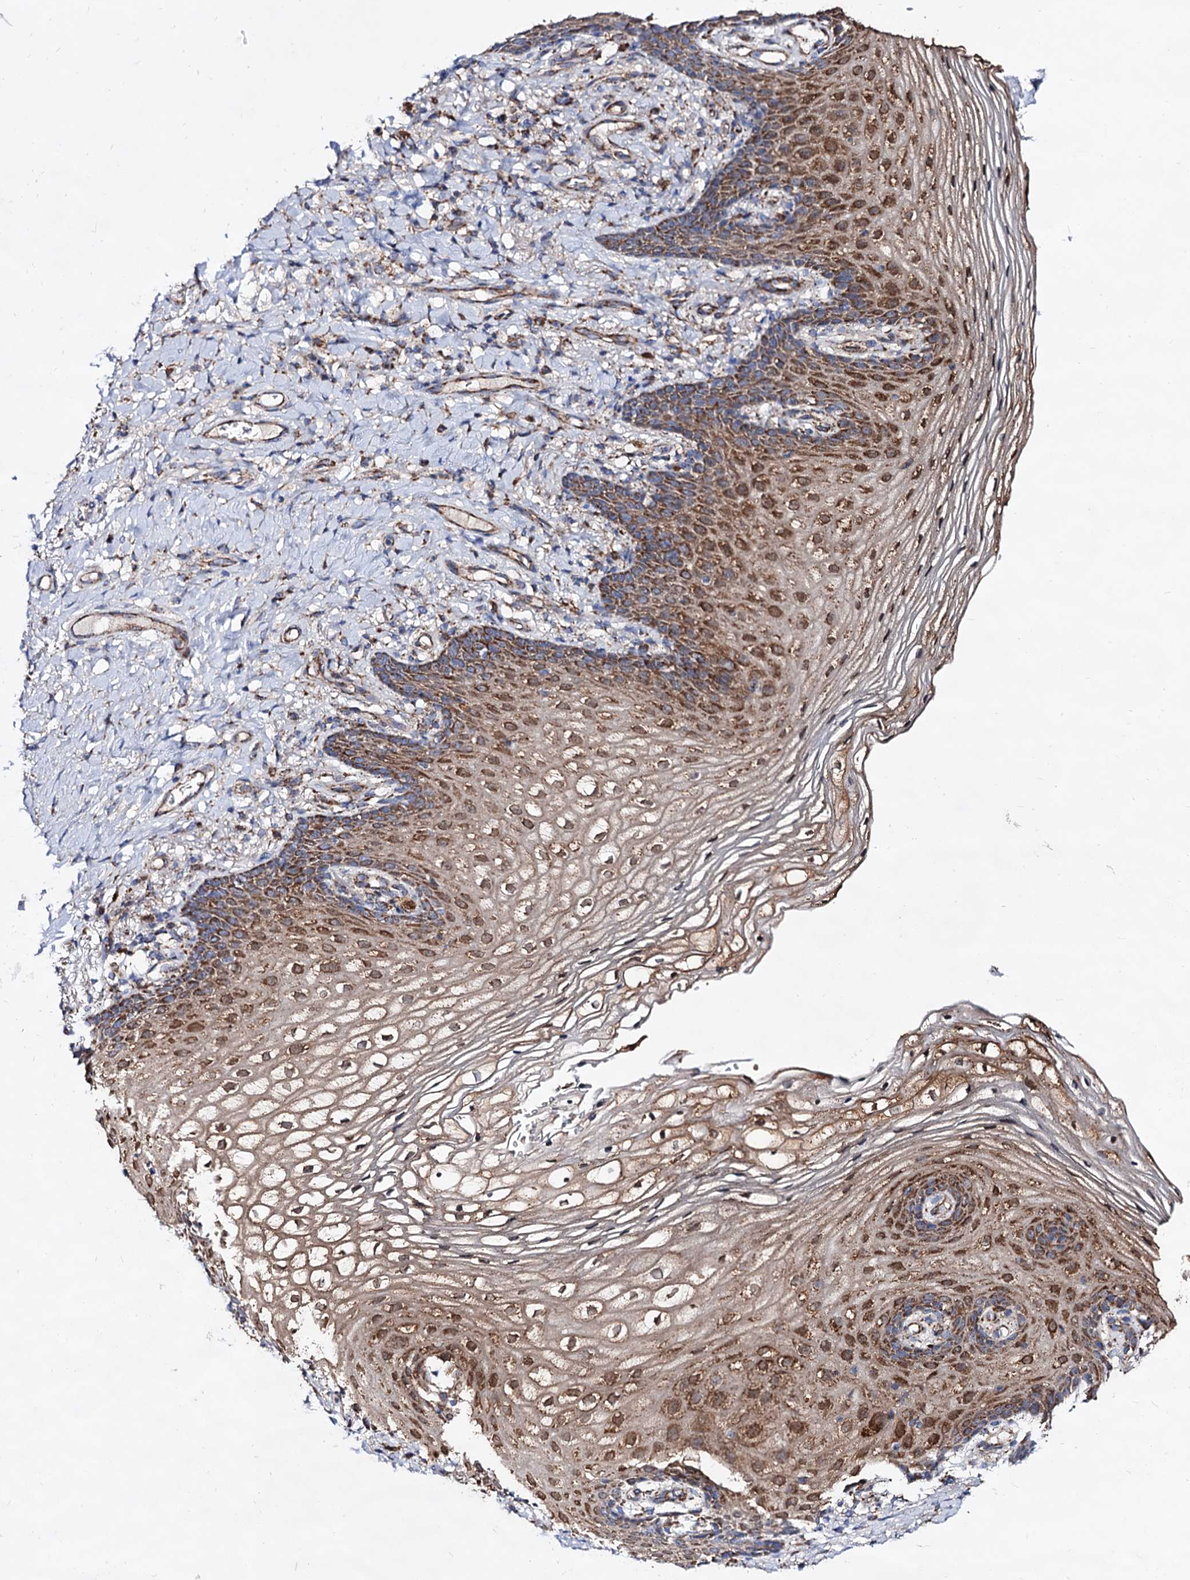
{"staining": {"intensity": "moderate", "quantity": ">75%", "location": "cytoplasmic/membranous"}, "tissue": "vagina", "cell_type": "Squamous epithelial cells", "image_type": "normal", "snomed": [{"axis": "morphology", "description": "Normal tissue, NOS"}, {"axis": "topography", "description": "Vagina"}], "caption": "Protein analysis of normal vagina shows moderate cytoplasmic/membranous staining in about >75% of squamous epithelial cells. The staining is performed using DAB (3,3'-diaminobenzidine) brown chromogen to label protein expression. The nuclei are counter-stained blue using hematoxylin.", "gene": "ACAD9", "patient": {"sex": "female", "age": 60}}